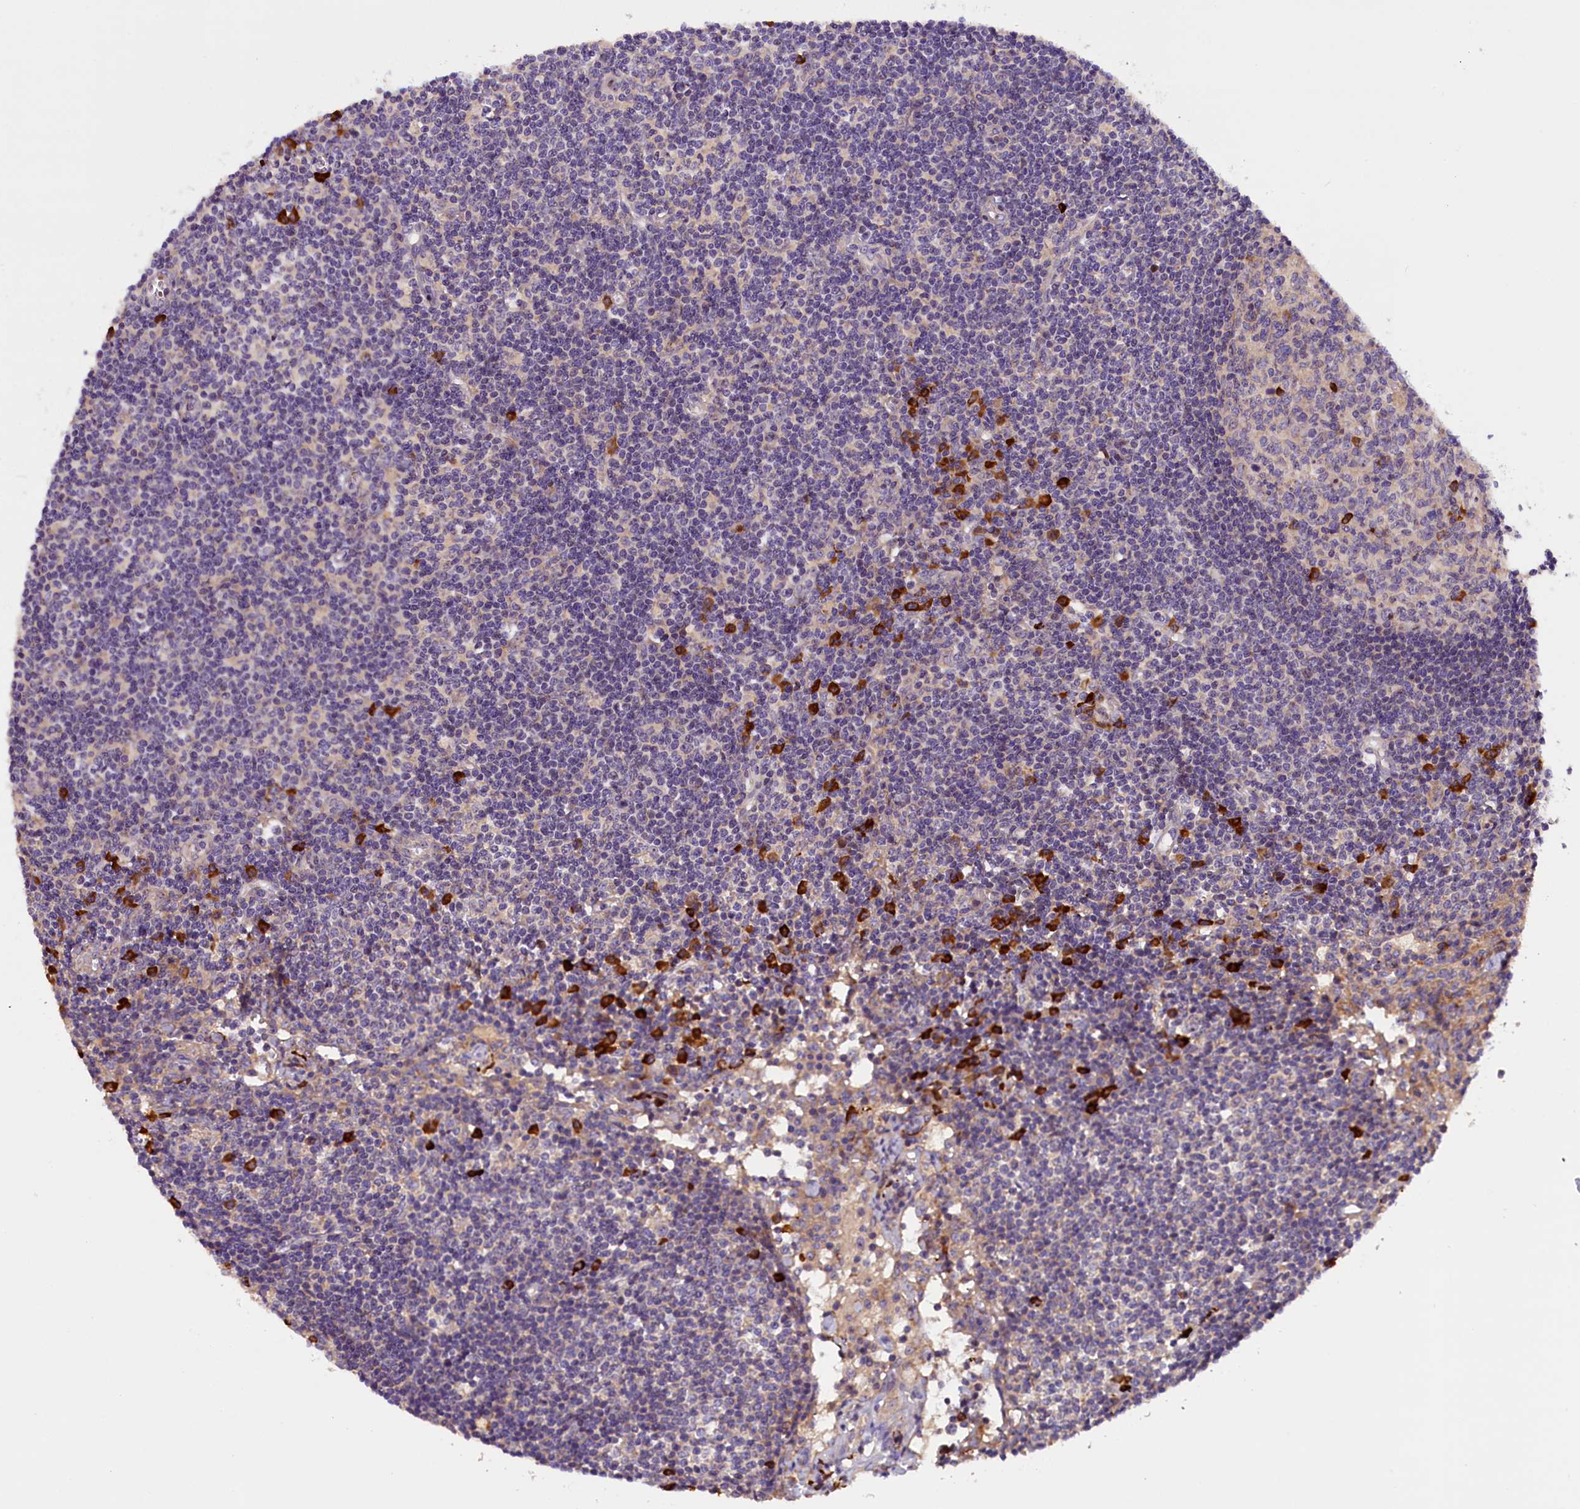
{"staining": {"intensity": "negative", "quantity": "none", "location": "none"}, "tissue": "lymph node", "cell_type": "Germinal center cells", "image_type": "normal", "snomed": [{"axis": "morphology", "description": "Normal tissue, NOS"}, {"axis": "topography", "description": "Lymph node"}], "caption": "Germinal center cells are negative for protein expression in unremarkable human lymph node. Nuclei are stained in blue.", "gene": "FRY", "patient": {"sex": "female", "age": 55}}